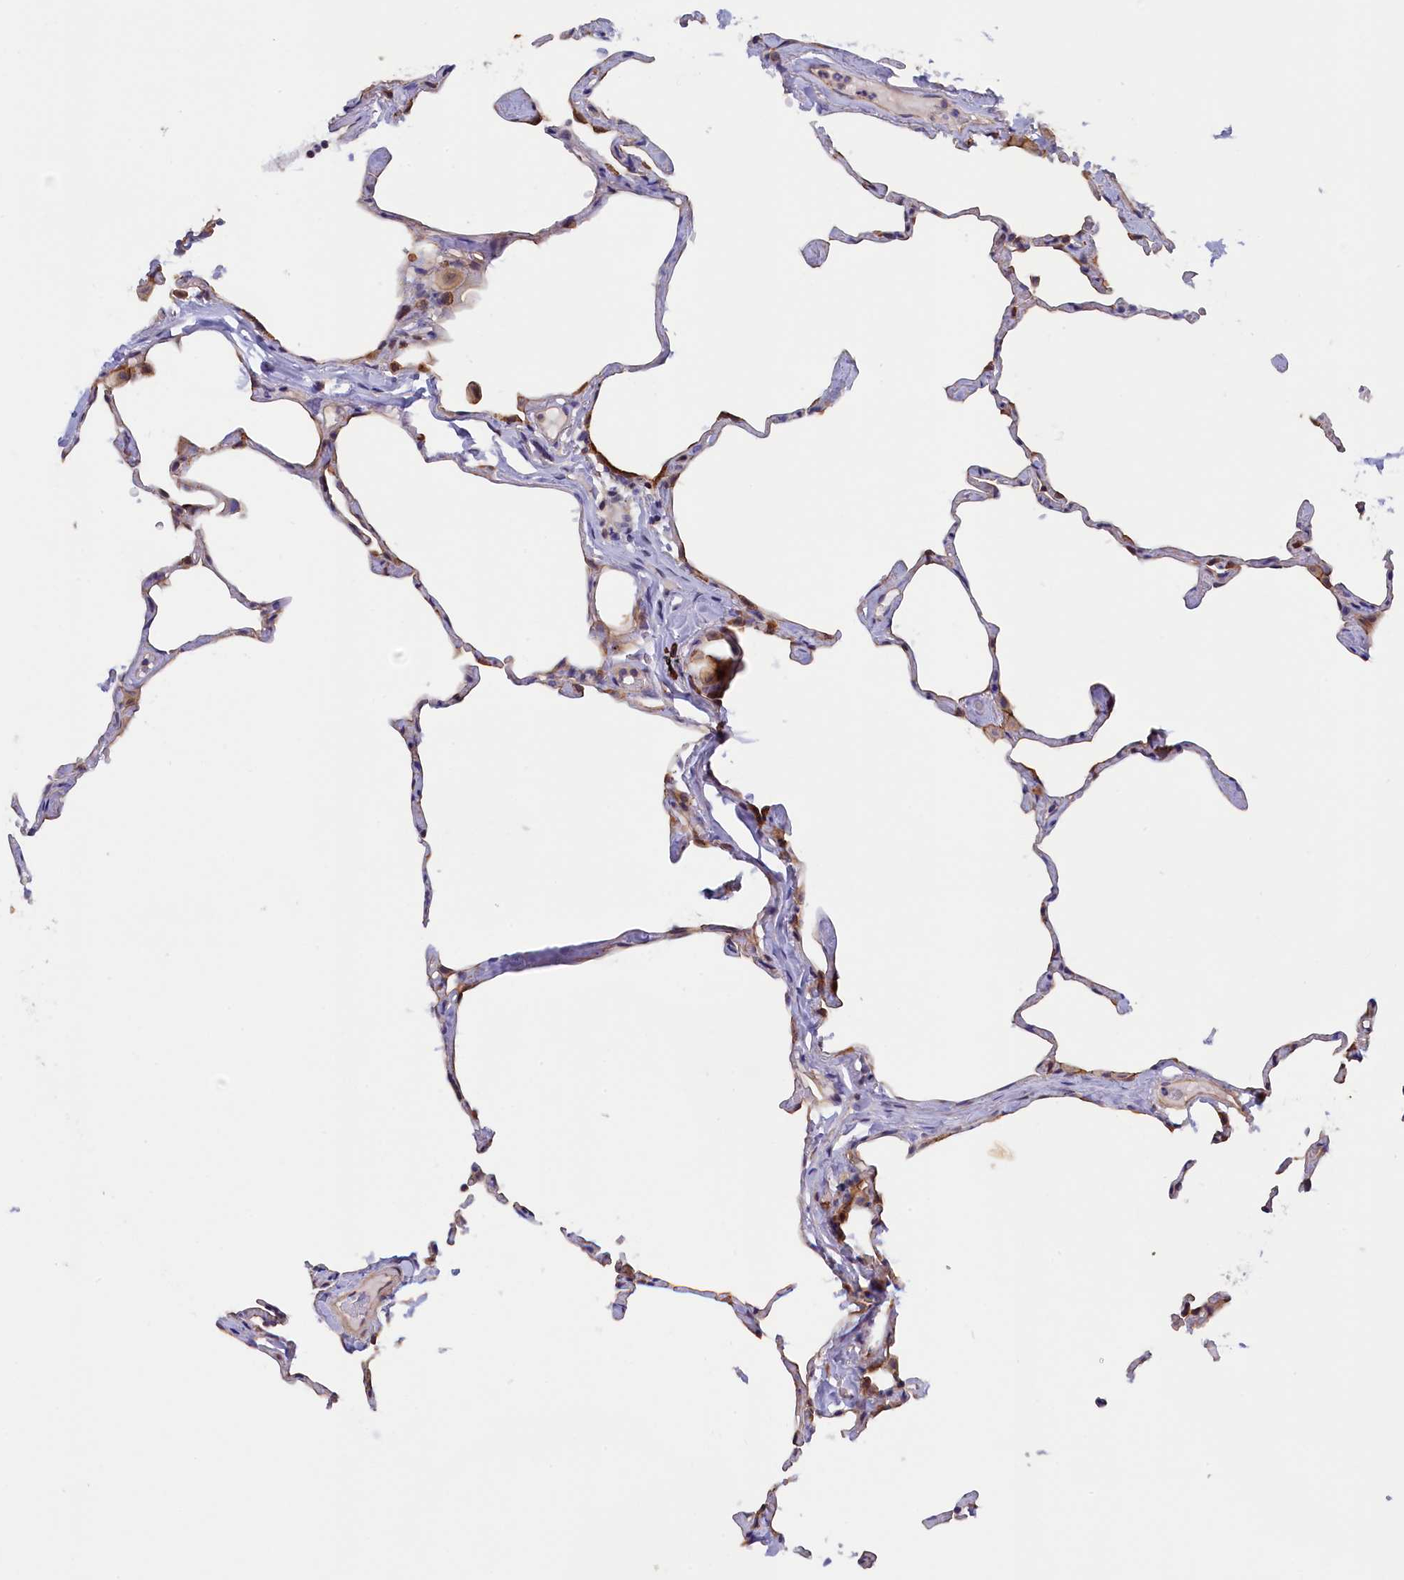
{"staining": {"intensity": "negative", "quantity": "none", "location": "none"}, "tissue": "lung", "cell_type": "Alveolar cells", "image_type": "normal", "snomed": [{"axis": "morphology", "description": "Normal tissue, NOS"}, {"axis": "topography", "description": "Lung"}], "caption": "DAB (3,3'-diaminobenzidine) immunohistochemical staining of normal lung demonstrates no significant staining in alveolar cells.", "gene": "JPT2", "patient": {"sex": "male", "age": 65}}